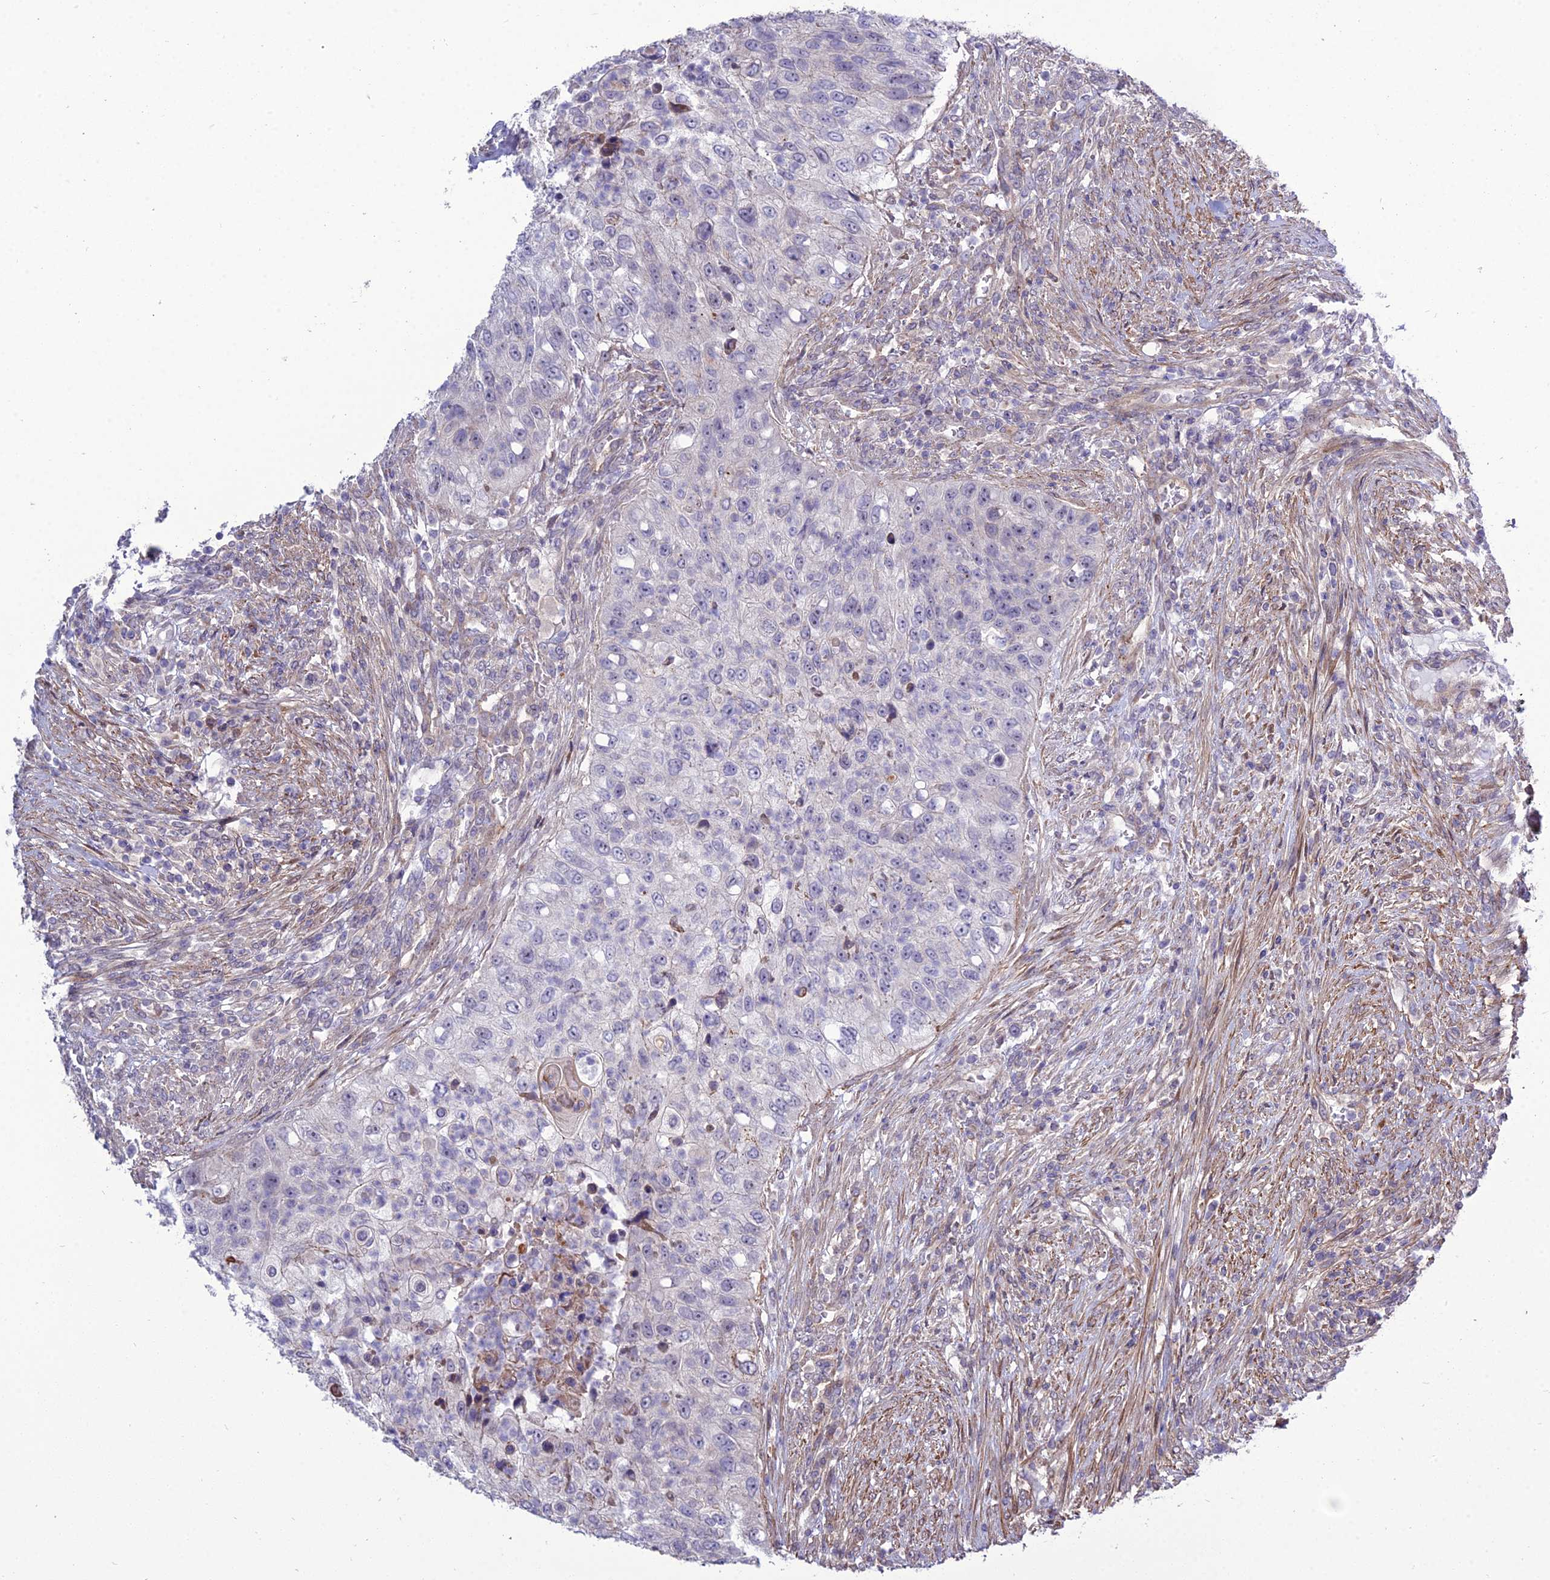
{"staining": {"intensity": "negative", "quantity": "none", "location": "none"}, "tissue": "urothelial cancer", "cell_type": "Tumor cells", "image_type": "cancer", "snomed": [{"axis": "morphology", "description": "Urothelial carcinoma, High grade"}, {"axis": "topography", "description": "Urinary bladder"}], "caption": "Immunohistochemical staining of human high-grade urothelial carcinoma demonstrates no significant staining in tumor cells. The staining was performed using DAB (3,3'-diaminobenzidine) to visualize the protein expression in brown, while the nuclei were stained in blue with hematoxylin (Magnification: 20x).", "gene": "TSPYL2", "patient": {"sex": "female", "age": 60}}